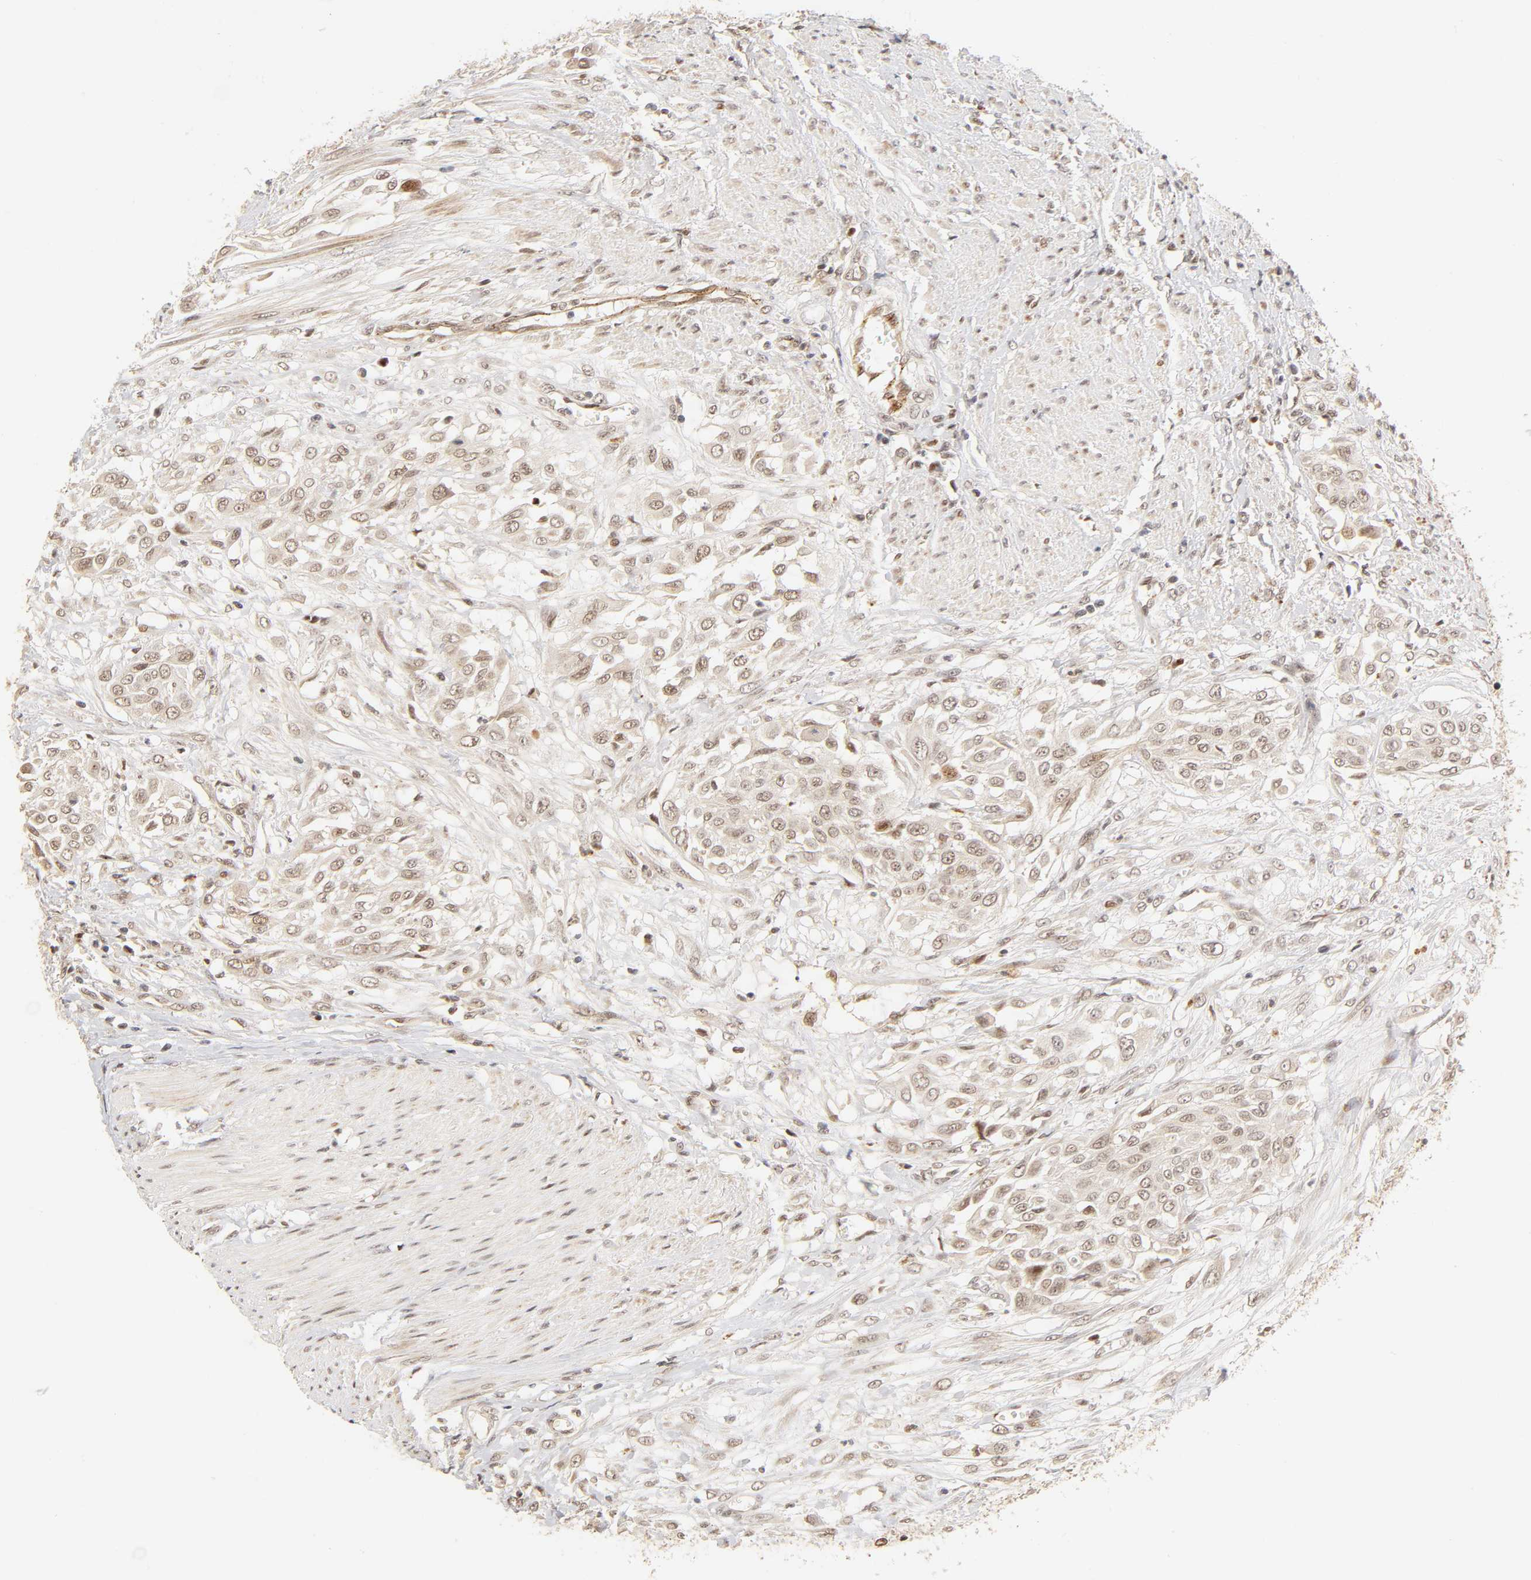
{"staining": {"intensity": "negative", "quantity": "none", "location": "none"}, "tissue": "urothelial cancer", "cell_type": "Tumor cells", "image_type": "cancer", "snomed": [{"axis": "morphology", "description": "Urothelial carcinoma, High grade"}, {"axis": "topography", "description": "Urinary bladder"}], "caption": "A histopathology image of high-grade urothelial carcinoma stained for a protein exhibits no brown staining in tumor cells.", "gene": "TAF10", "patient": {"sex": "male", "age": 57}}